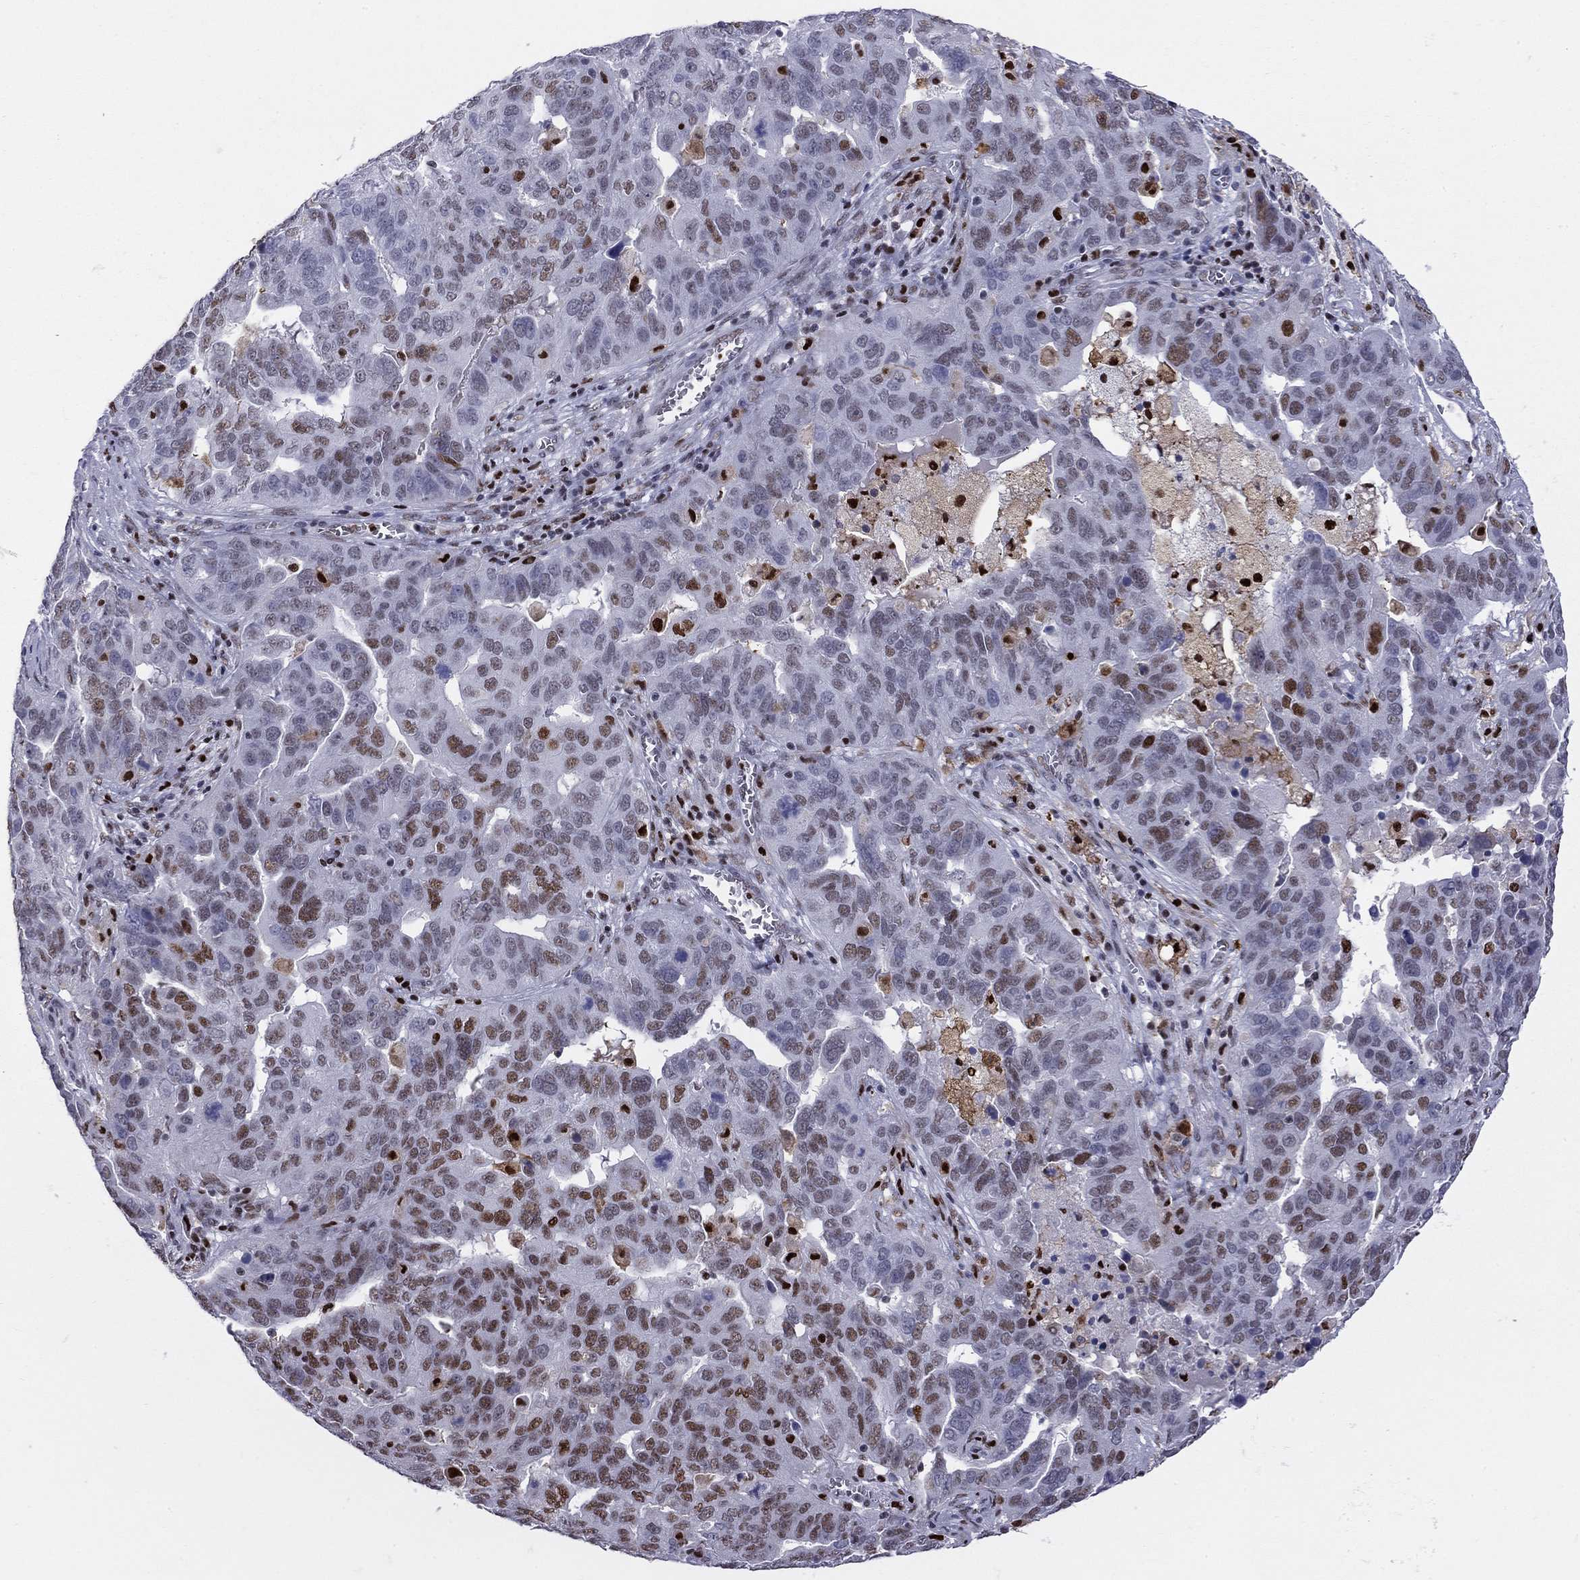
{"staining": {"intensity": "strong", "quantity": "<25%", "location": "nuclear"}, "tissue": "ovarian cancer", "cell_type": "Tumor cells", "image_type": "cancer", "snomed": [{"axis": "morphology", "description": "Carcinoma, endometroid"}, {"axis": "topography", "description": "Soft tissue"}, {"axis": "topography", "description": "Ovary"}], "caption": "Immunohistochemistry (IHC) of human ovarian cancer shows medium levels of strong nuclear positivity in approximately <25% of tumor cells.", "gene": "PCGF3", "patient": {"sex": "female", "age": 52}}